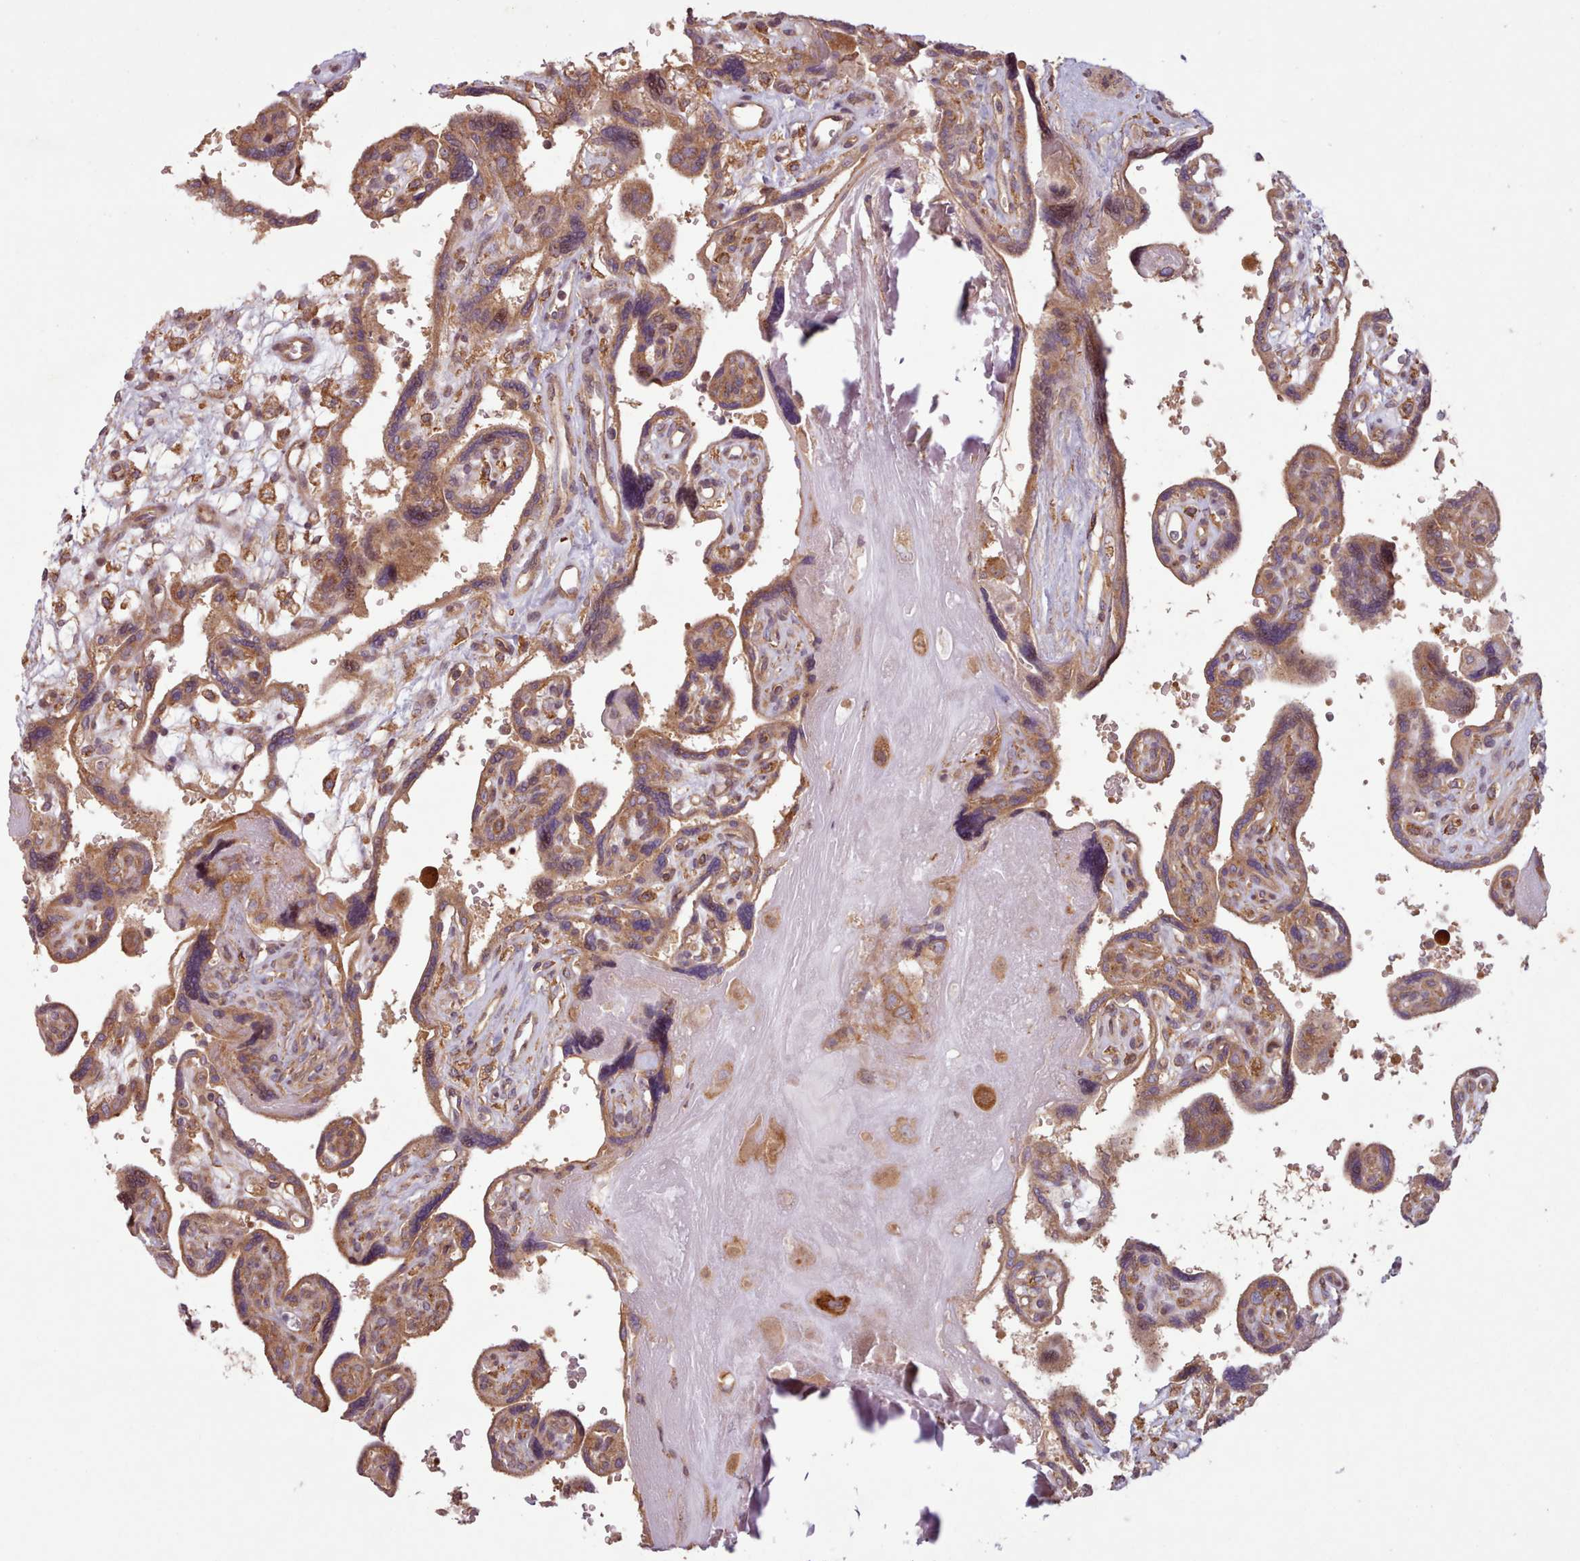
{"staining": {"intensity": "moderate", "quantity": ">75%", "location": "cytoplasmic/membranous"}, "tissue": "placenta", "cell_type": "Trophoblastic cells", "image_type": "normal", "snomed": [{"axis": "morphology", "description": "Normal tissue, NOS"}, {"axis": "topography", "description": "Placenta"}], "caption": "Immunohistochemistry (IHC) photomicrograph of benign human placenta stained for a protein (brown), which shows medium levels of moderate cytoplasmic/membranous positivity in approximately >75% of trophoblastic cells.", "gene": "WASHC2A", "patient": {"sex": "female", "age": 39}}